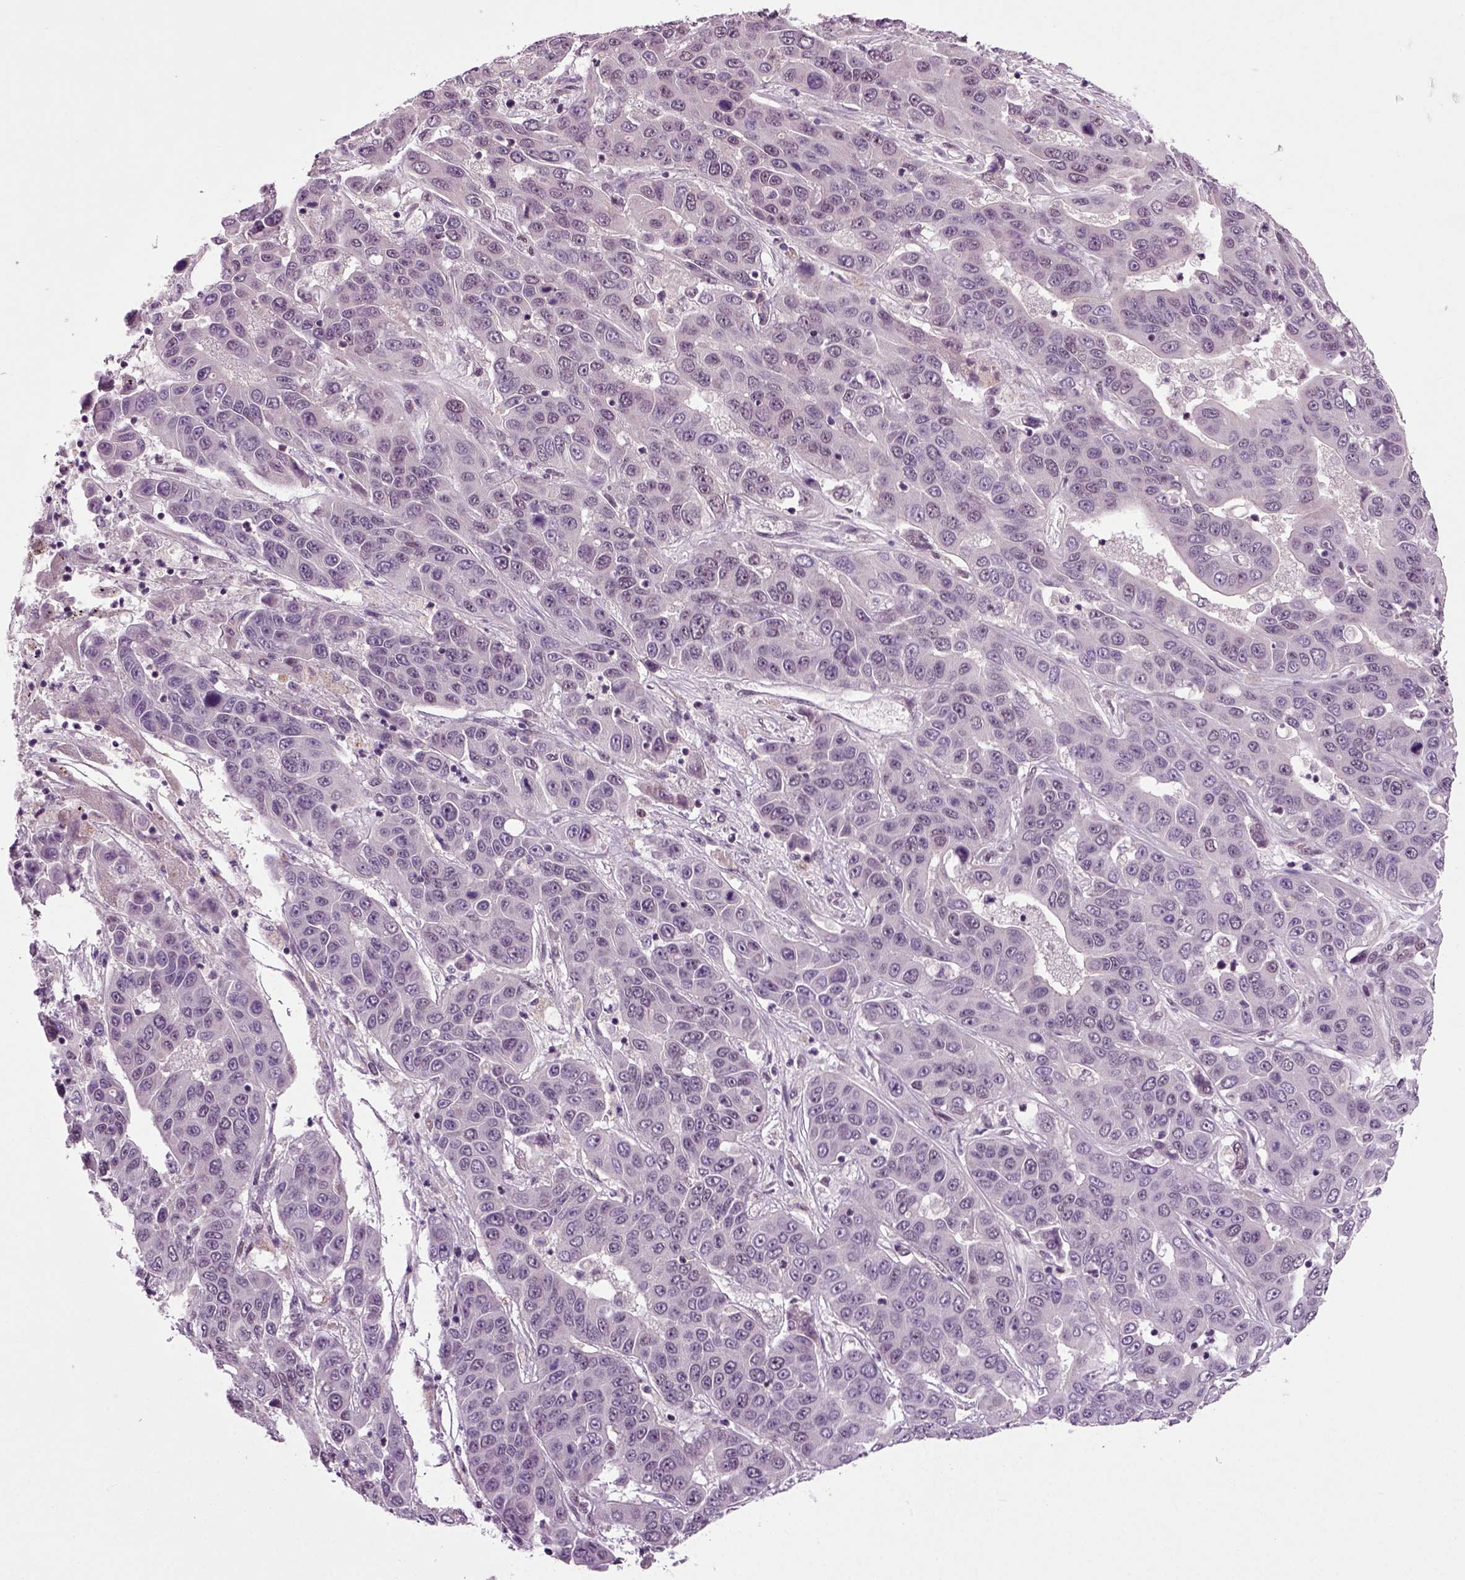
{"staining": {"intensity": "negative", "quantity": "none", "location": "none"}, "tissue": "liver cancer", "cell_type": "Tumor cells", "image_type": "cancer", "snomed": [{"axis": "morphology", "description": "Cholangiocarcinoma"}, {"axis": "topography", "description": "Liver"}], "caption": "IHC histopathology image of neoplastic tissue: cholangiocarcinoma (liver) stained with DAB (3,3'-diaminobenzidine) reveals no significant protein staining in tumor cells. (DAB (3,3'-diaminobenzidine) immunohistochemistry visualized using brightfield microscopy, high magnification).", "gene": "RCOR3", "patient": {"sex": "female", "age": 52}}